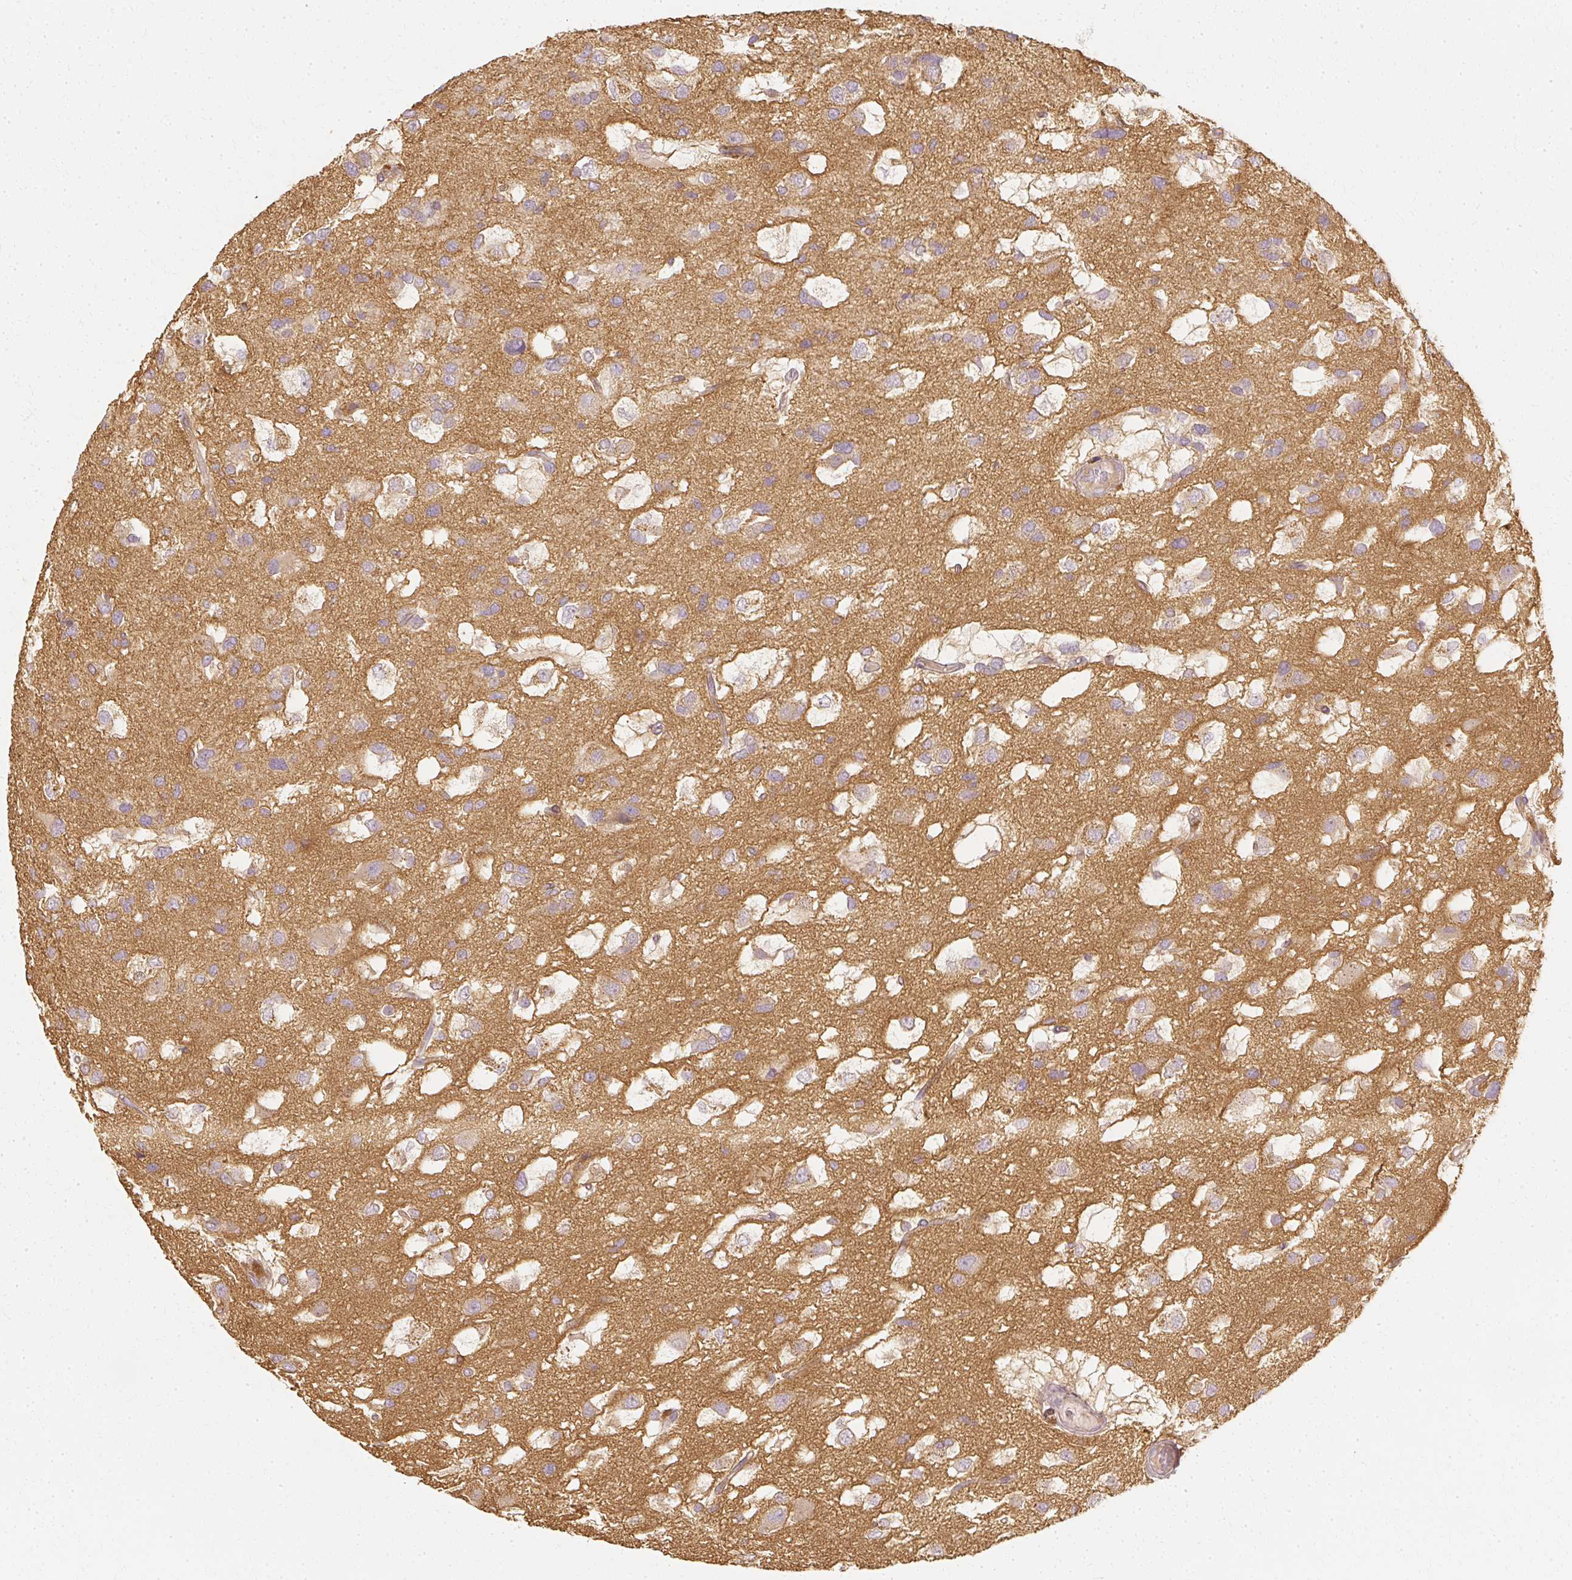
{"staining": {"intensity": "weak", "quantity": "25%-75%", "location": "cytoplasmic/membranous"}, "tissue": "glioma", "cell_type": "Tumor cells", "image_type": "cancer", "snomed": [{"axis": "morphology", "description": "Glioma, malignant, High grade"}, {"axis": "topography", "description": "Brain"}], "caption": "Glioma tissue shows weak cytoplasmic/membranous expression in approximately 25%-75% of tumor cells, visualized by immunohistochemistry.", "gene": "GNAQ", "patient": {"sex": "male", "age": 53}}